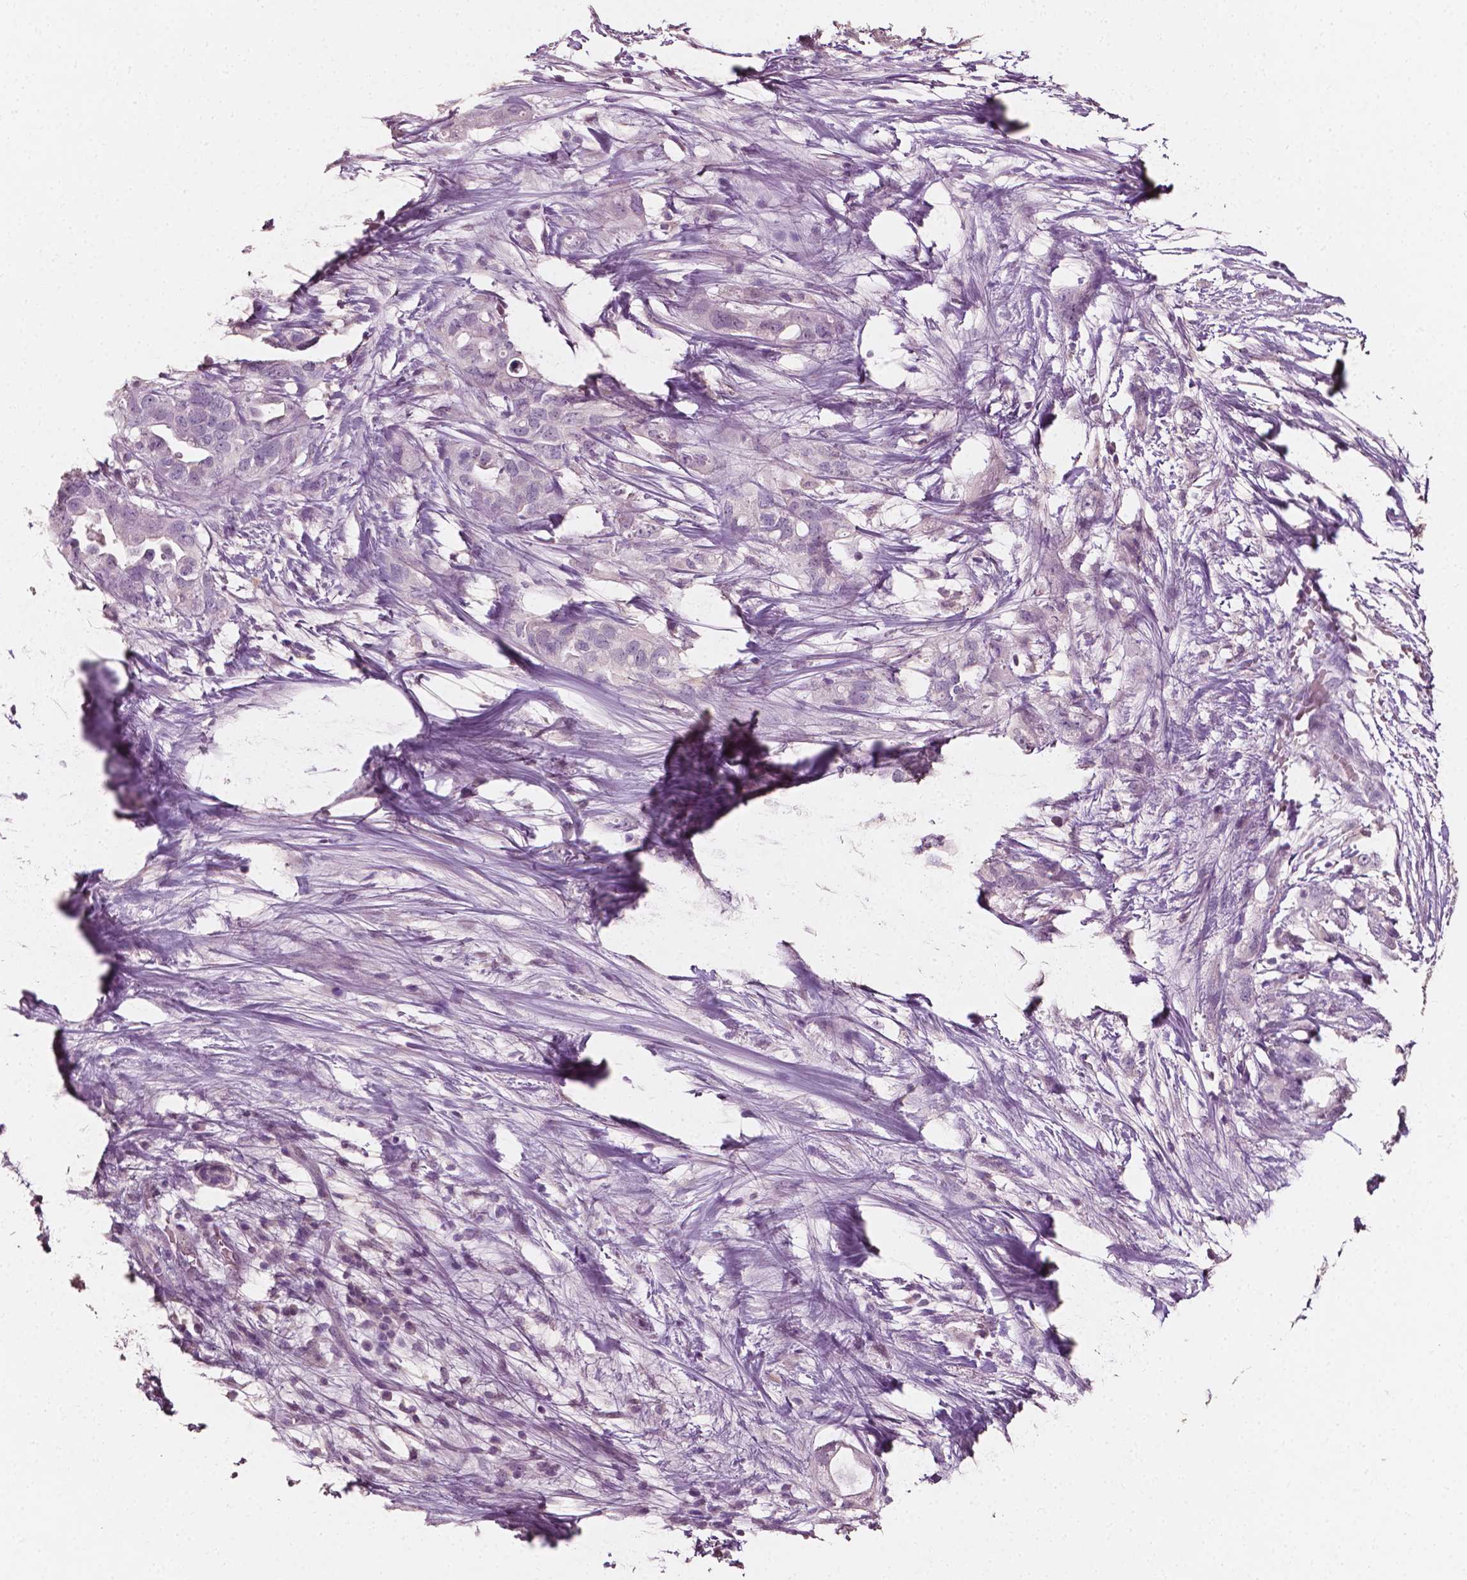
{"staining": {"intensity": "negative", "quantity": "none", "location": "none"}, "tissue": "pancreatic cancer", "cell_type": "Tumor cells", "image_type": "cancer", "snomed": [{"axis": "morphology", "description": "Adenocarcinoma, NOS"}, {"axis": "topography", "description": "Pancreas"}], "caption": "Immunohistochemical staining of pancreatic cancer (adenocarcinoma) reveals no significant staining in tumor cells. (DAB immunohistochemistry with hematoxylin counter stain).", "gene": "PLA2R1", "patient": {"sex": "female", "age": 72}}